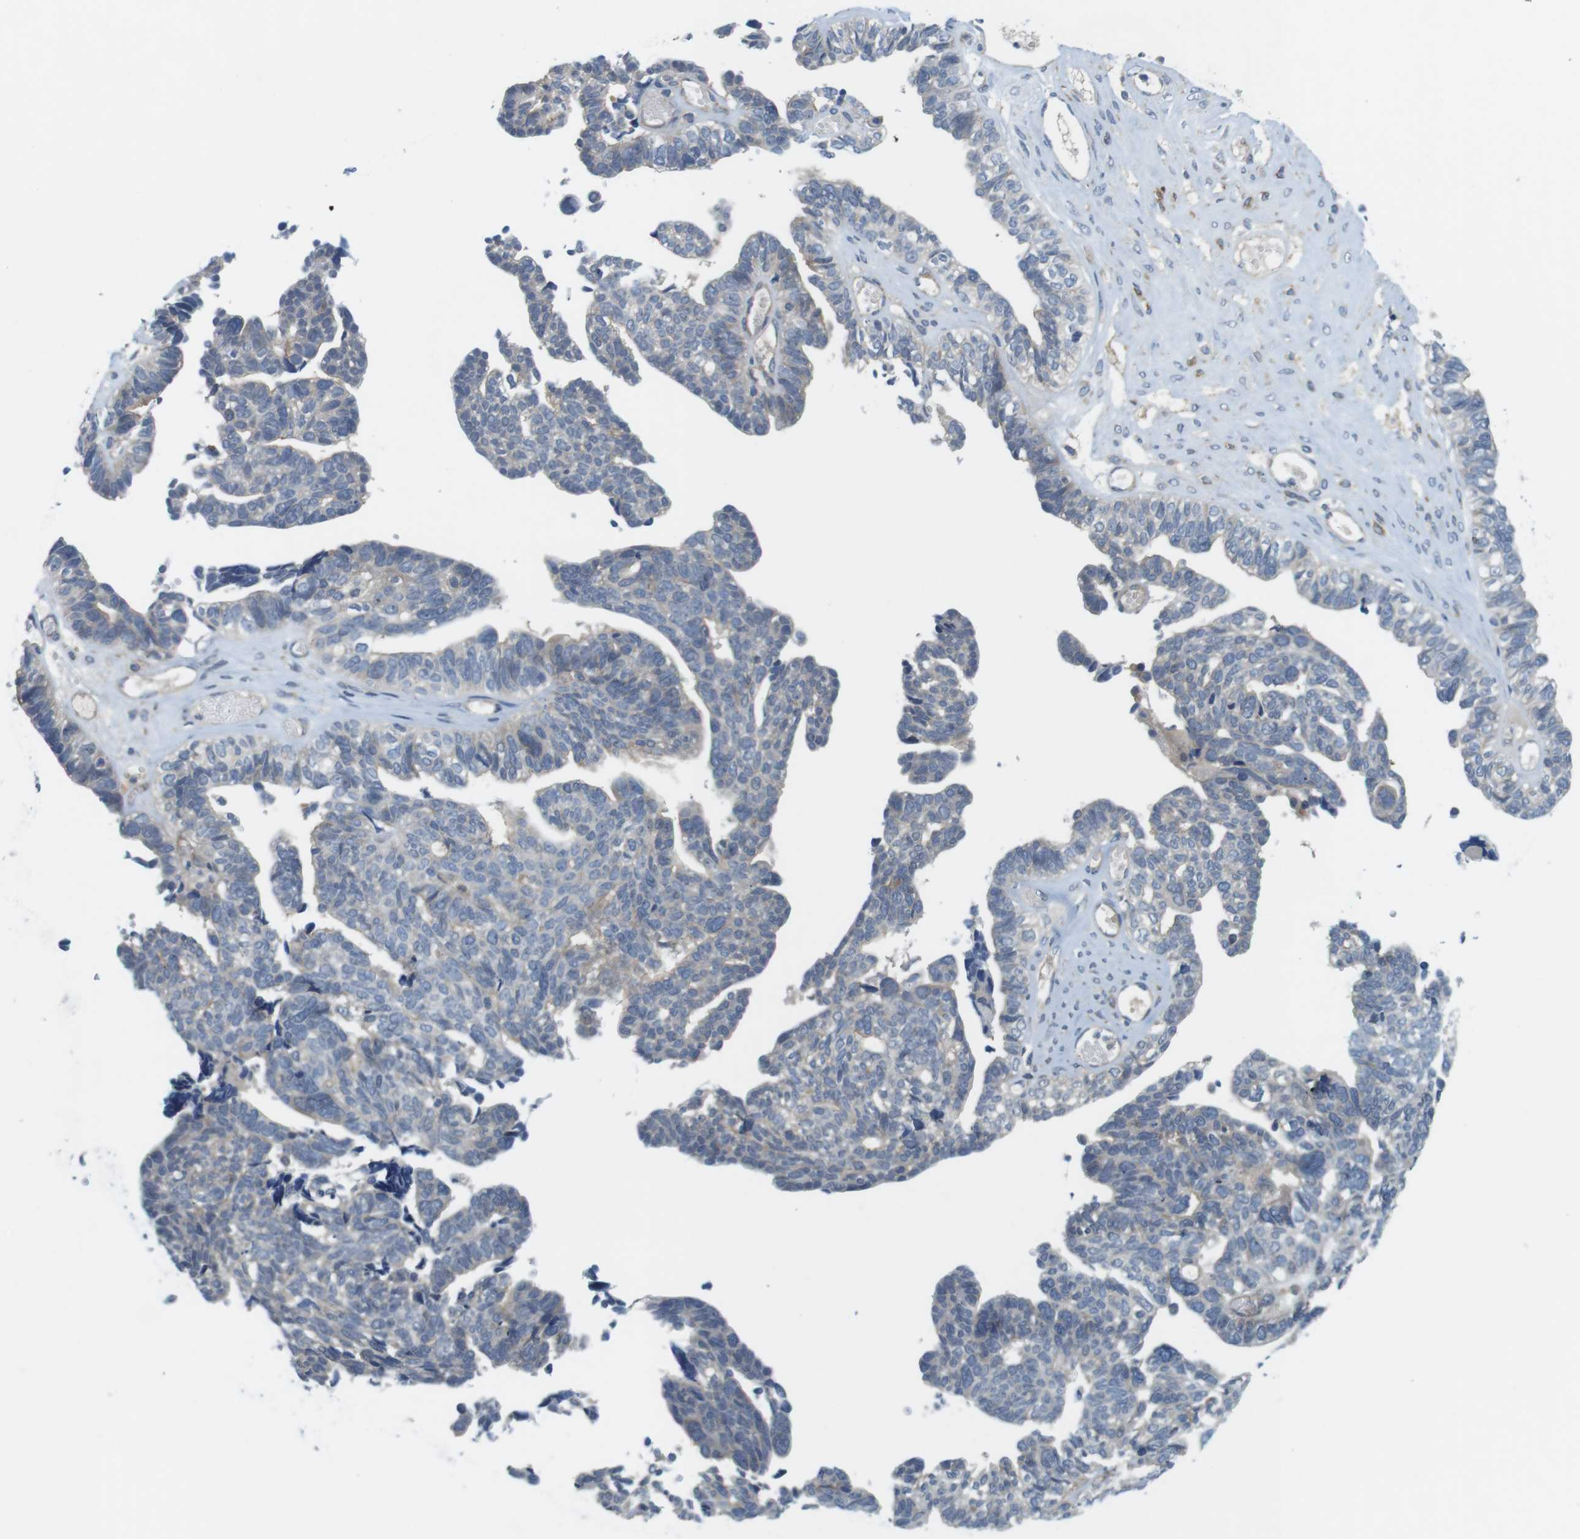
{"staining": {"intensity": "negative", "quantity": "none", "location": "none"}, "tissue": "ovarian cancer", "cell_type": "Tumor cells", "image_type": "cancer", "snomed": [{"axis": "morphology", "description": "Cystadenocarcinoma, serous, NOS"}, {"axis": "topography", "description": "Ovary"}], "caption": "The IHC photomicrograph has no significant expression in tumor cells of ovarian cancer (serous cystadenocarcinoma) tissue.", "gene": "DCLK1", "patient": {"sex": "female", "age": 79}}